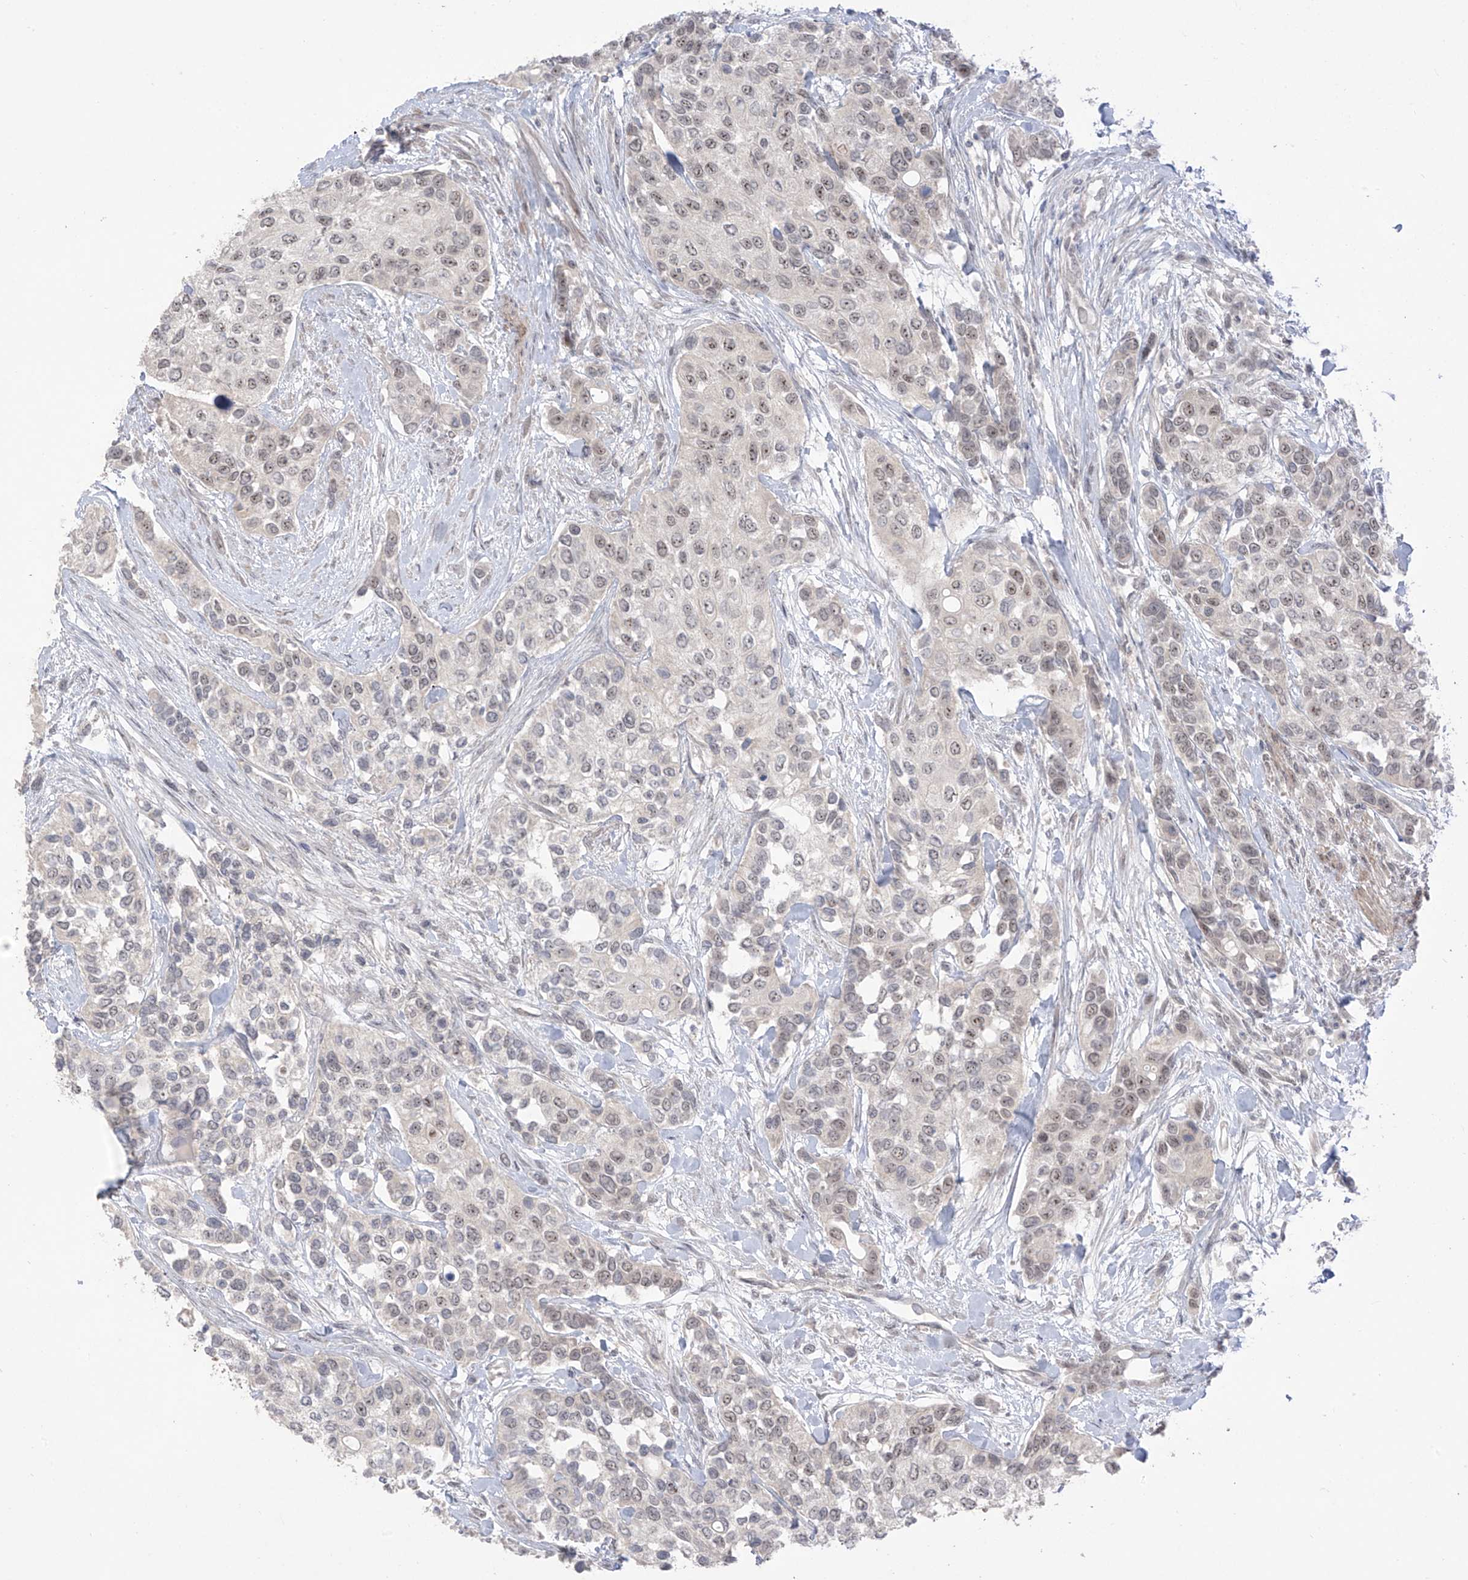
{"staining": {"intensity": "weak", "quantity": "25%-75%", "location": "nuclear"}, "tissue": "urothelial cancer", "cell_type": "Tumor cells", "image_type": "cancer", "snomed": [{"axis": "morphology", "description": "Normal tissue, NOS"}, {"axis": "morphology", "description": "Urothelial carcinoma, High grade"}, {"axis": "topography", "description": "Vascular tissue"}, {"axis": "topography", "description": "Urinary bladder"}], "caption": "The histopathology image reveals staining of urothelial cancer, revealing weak nuclear protein positivity (brown color) within tumor cells. The protein is shown in brown color, while the nuclei are stained blue.", "gene": "OGT", "patient": {"sex": "female", "age": 56}}